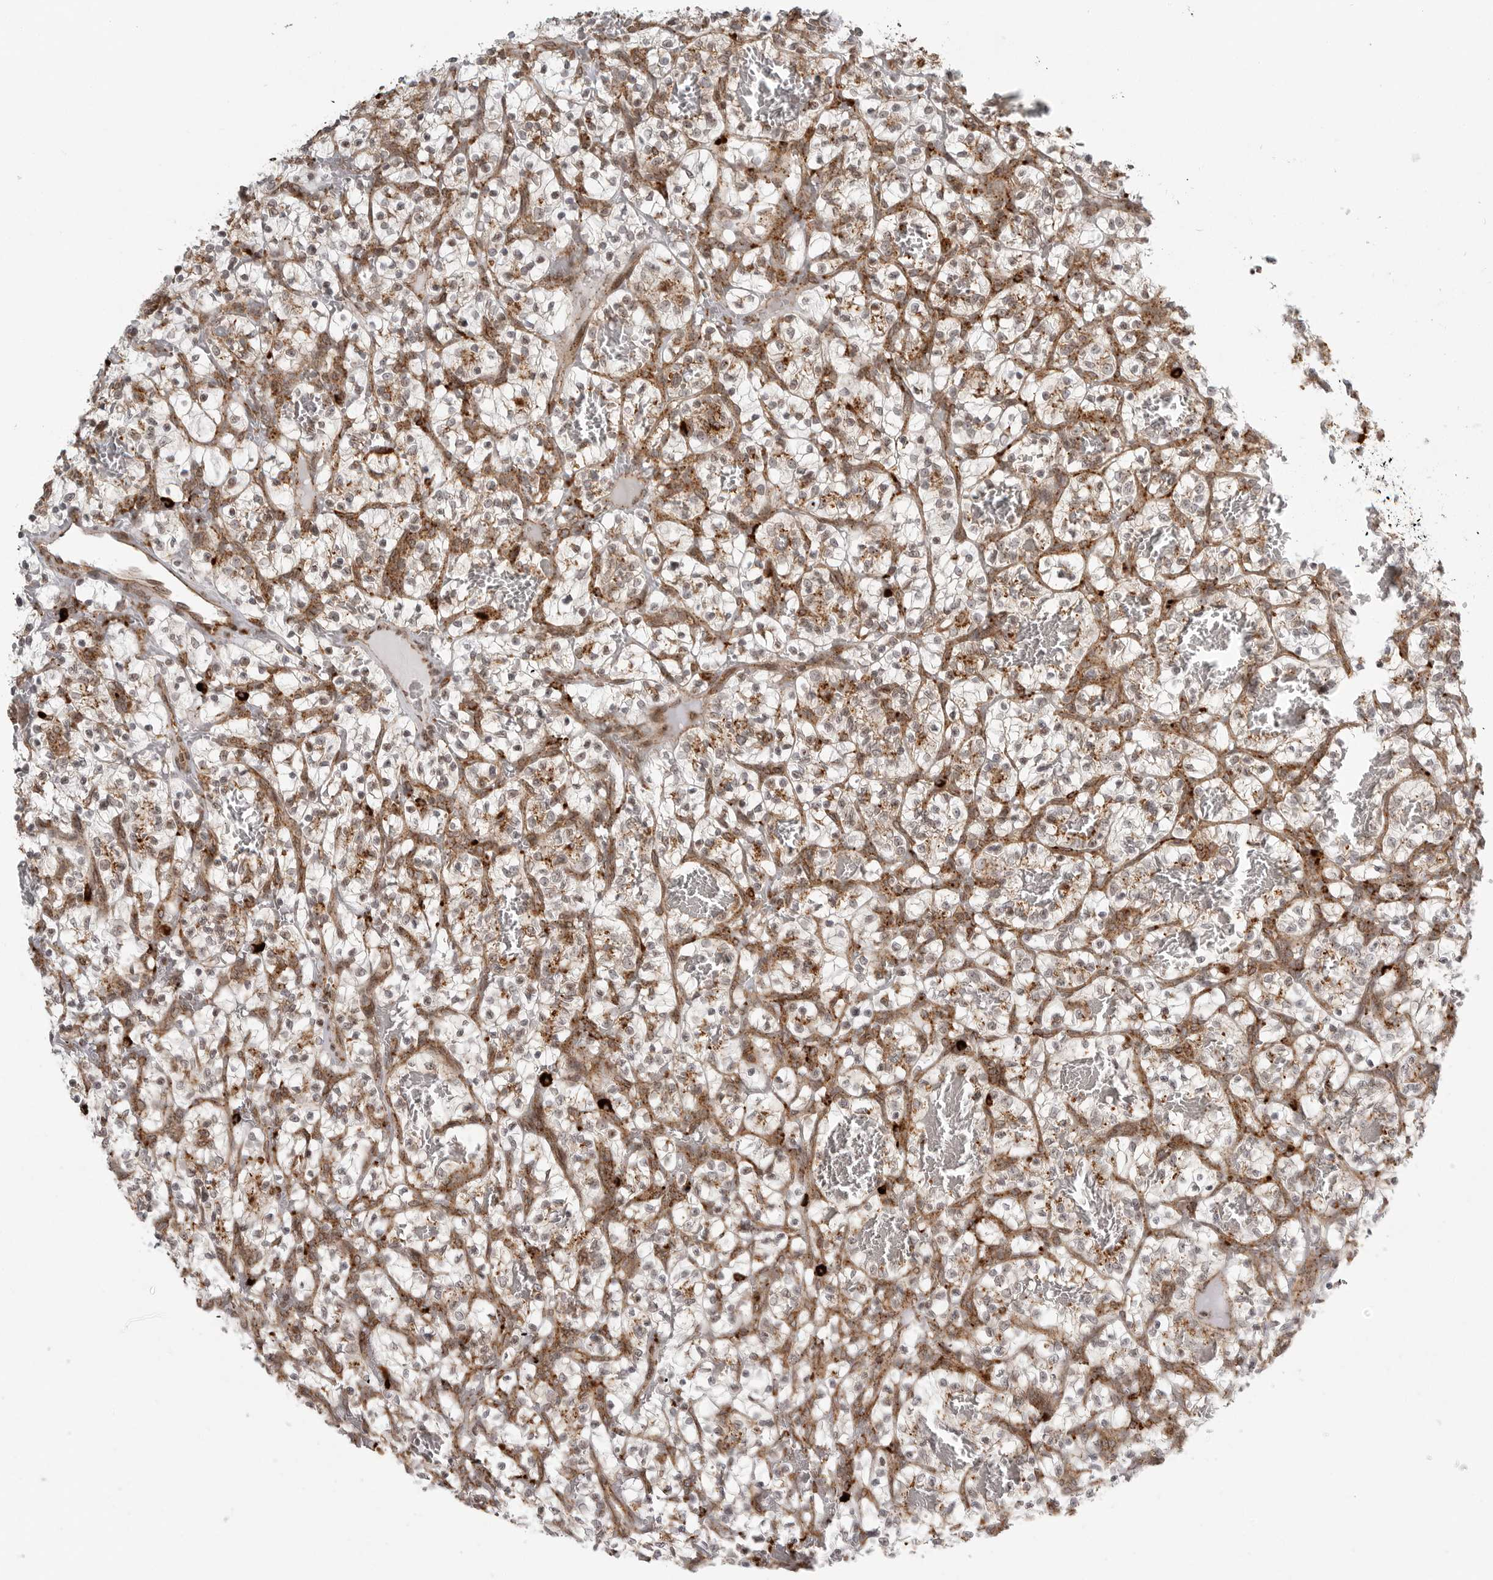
{"staining": {"intensity": "moderate", "quantity": ">75%", "location": "cytoplasmic/membranous"}, "tissue": "renal cancer", "cell_type": "Tumor cells", "image_type": "cancer", "snomed": [{"axis": "morphology", "description": "Adenocarcinoma, NOS"}, {"axis": "topography", "description": "Kidney"}], "caption": "Immunohistochemistry of human renal cancer (adenocarcinoma) exhibits medium levels of moderate cytoplasmic/membranous positivity in approximately >75% of tumor cells.", "gene": "IDUA", "patient": {"sex": "female", "age": 57}}